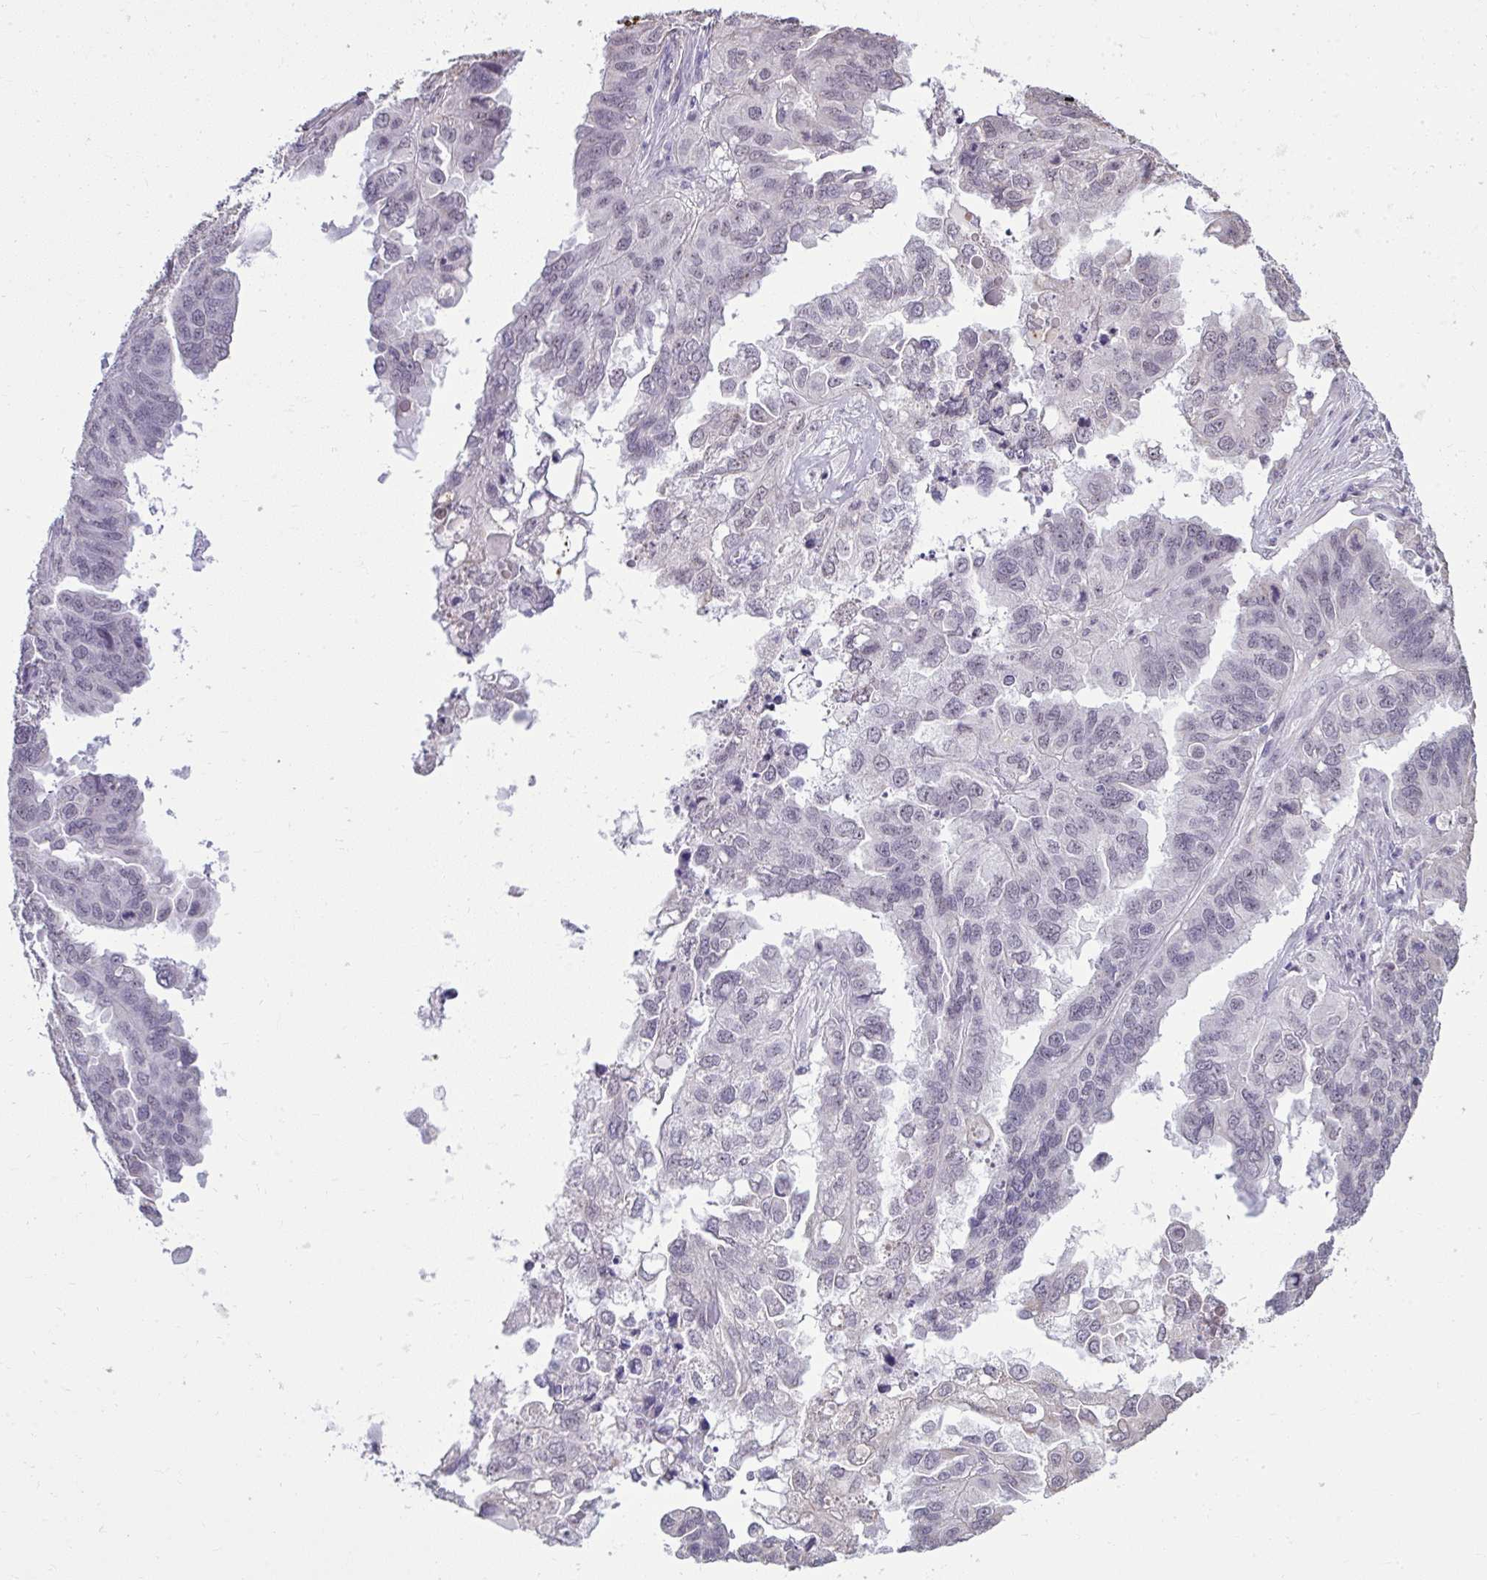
{"staining": {"intensity": "negative", "quantity": "none", "location": "none"}, "tissue": "ovarian cancer", "cell_type": "Tumor cells", "image_type": "cancer", "snomed": [{"axis": "morphology", "description": "Cystadenocarcinoma, serous, NOS"}, {"axis": "topography", "description": "Ovary"}], "caption": "IHC histopathology image of neoplastic tissue: human serous cystadenocarcinoma (ovarian) stained with DAB (3,3'-diaminobenzidine) displays no significant protein positivity in tumor cells.", "gene": "NPPA", "patient": {"sex": "female", "age": 79}}